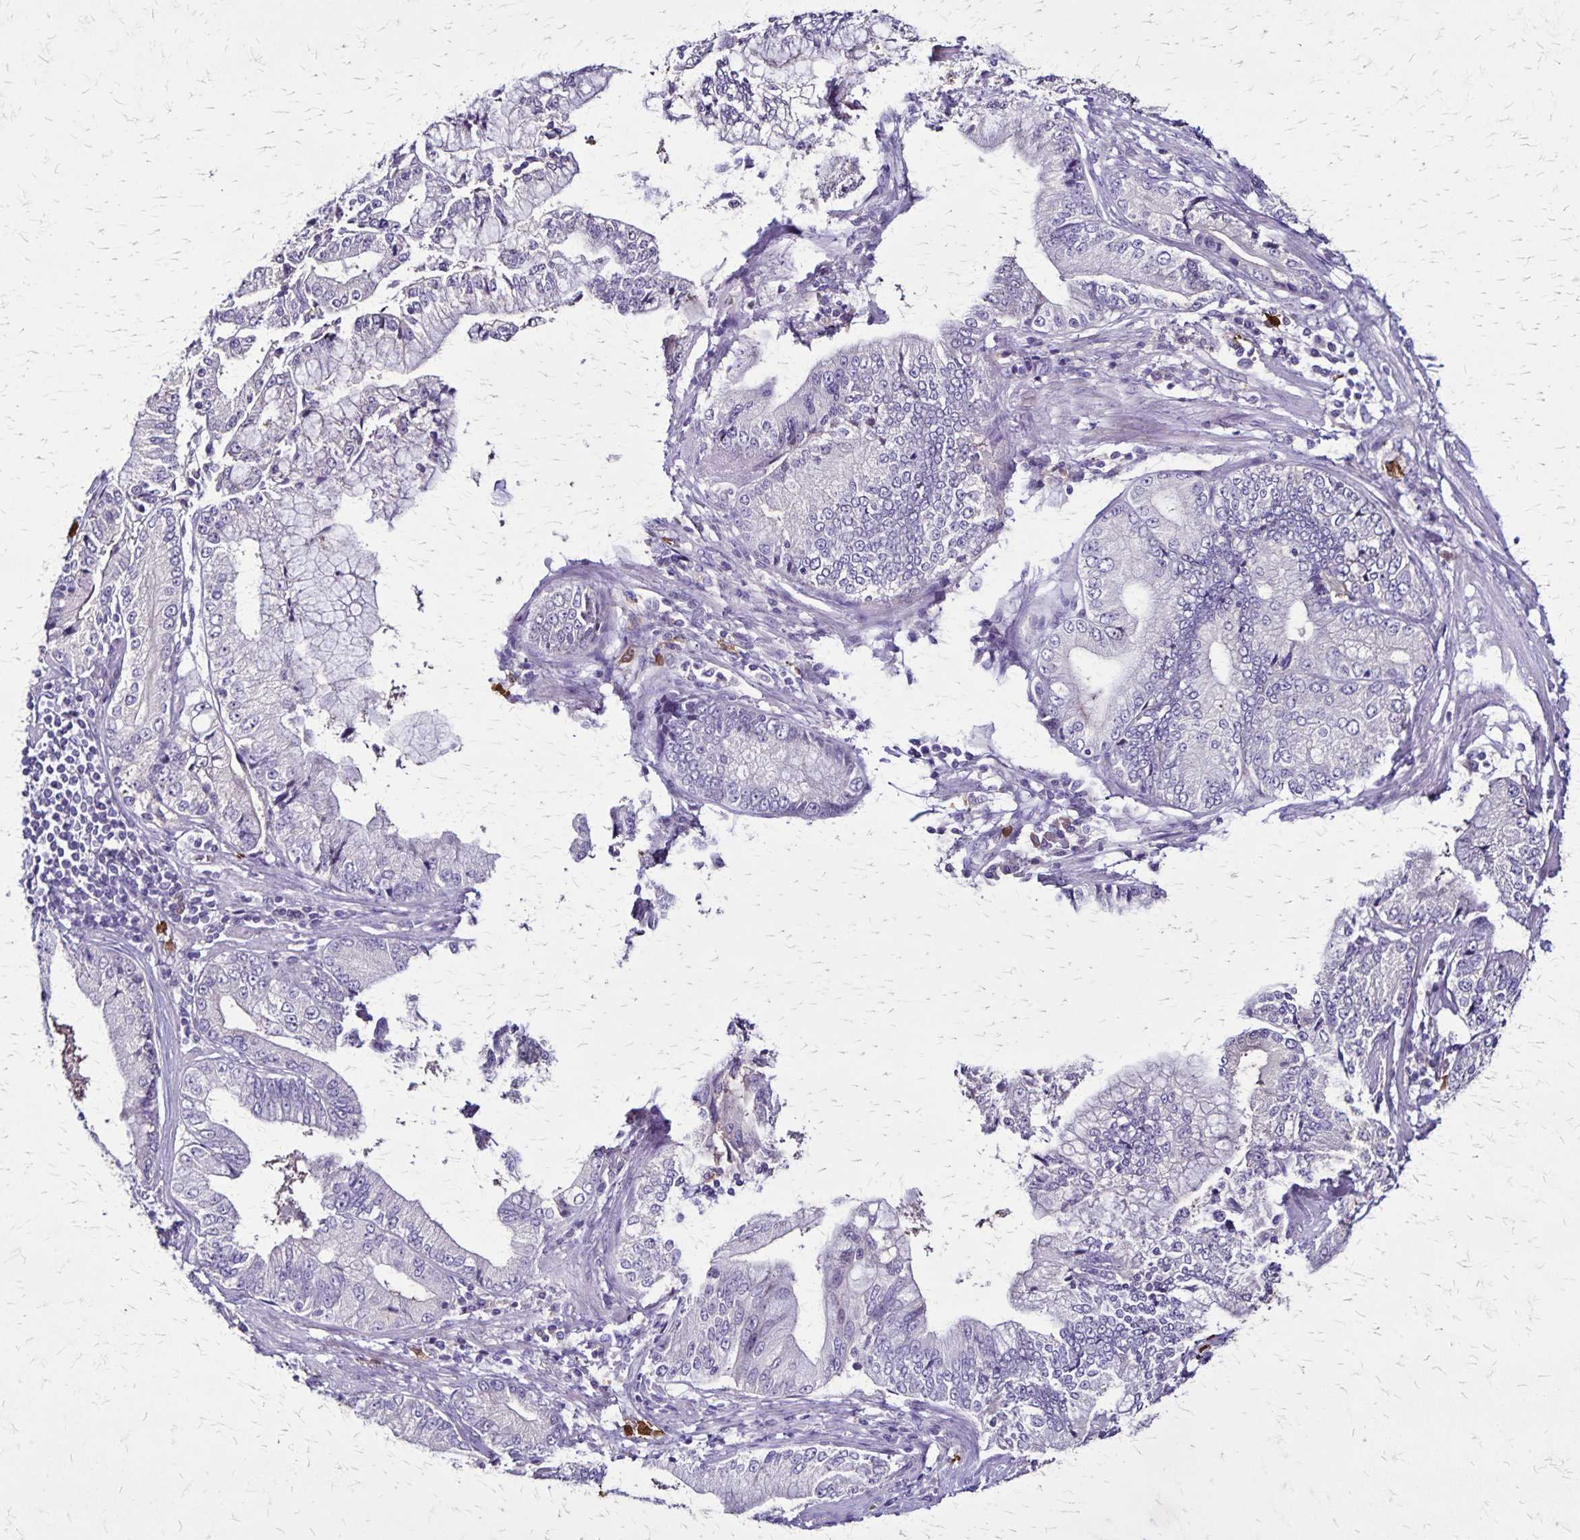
{"staining": {"intensity": "negative", "quantity": "none", "location": "none"}, "tissue": "stomach cancer", "cell_type": "Tumor cells", "image_type": "cancer", "snomed": [{"axis": "morphology", "description": "Adenocarcinoma, NOS"}, {"axis": "topography", "description": "Stomach, upper"}], "caption": "Protein analysis of adenocarcinoma (stomach) displays no significant expression in tumor cells. The staining was performed using DAB to visualize the protein expression in brown, while the nuclei were stained in blue with hematoxylin (Magnification: 20x).", "gene": "ULBP3", "patient": {"sex": "female", "age": 74}}